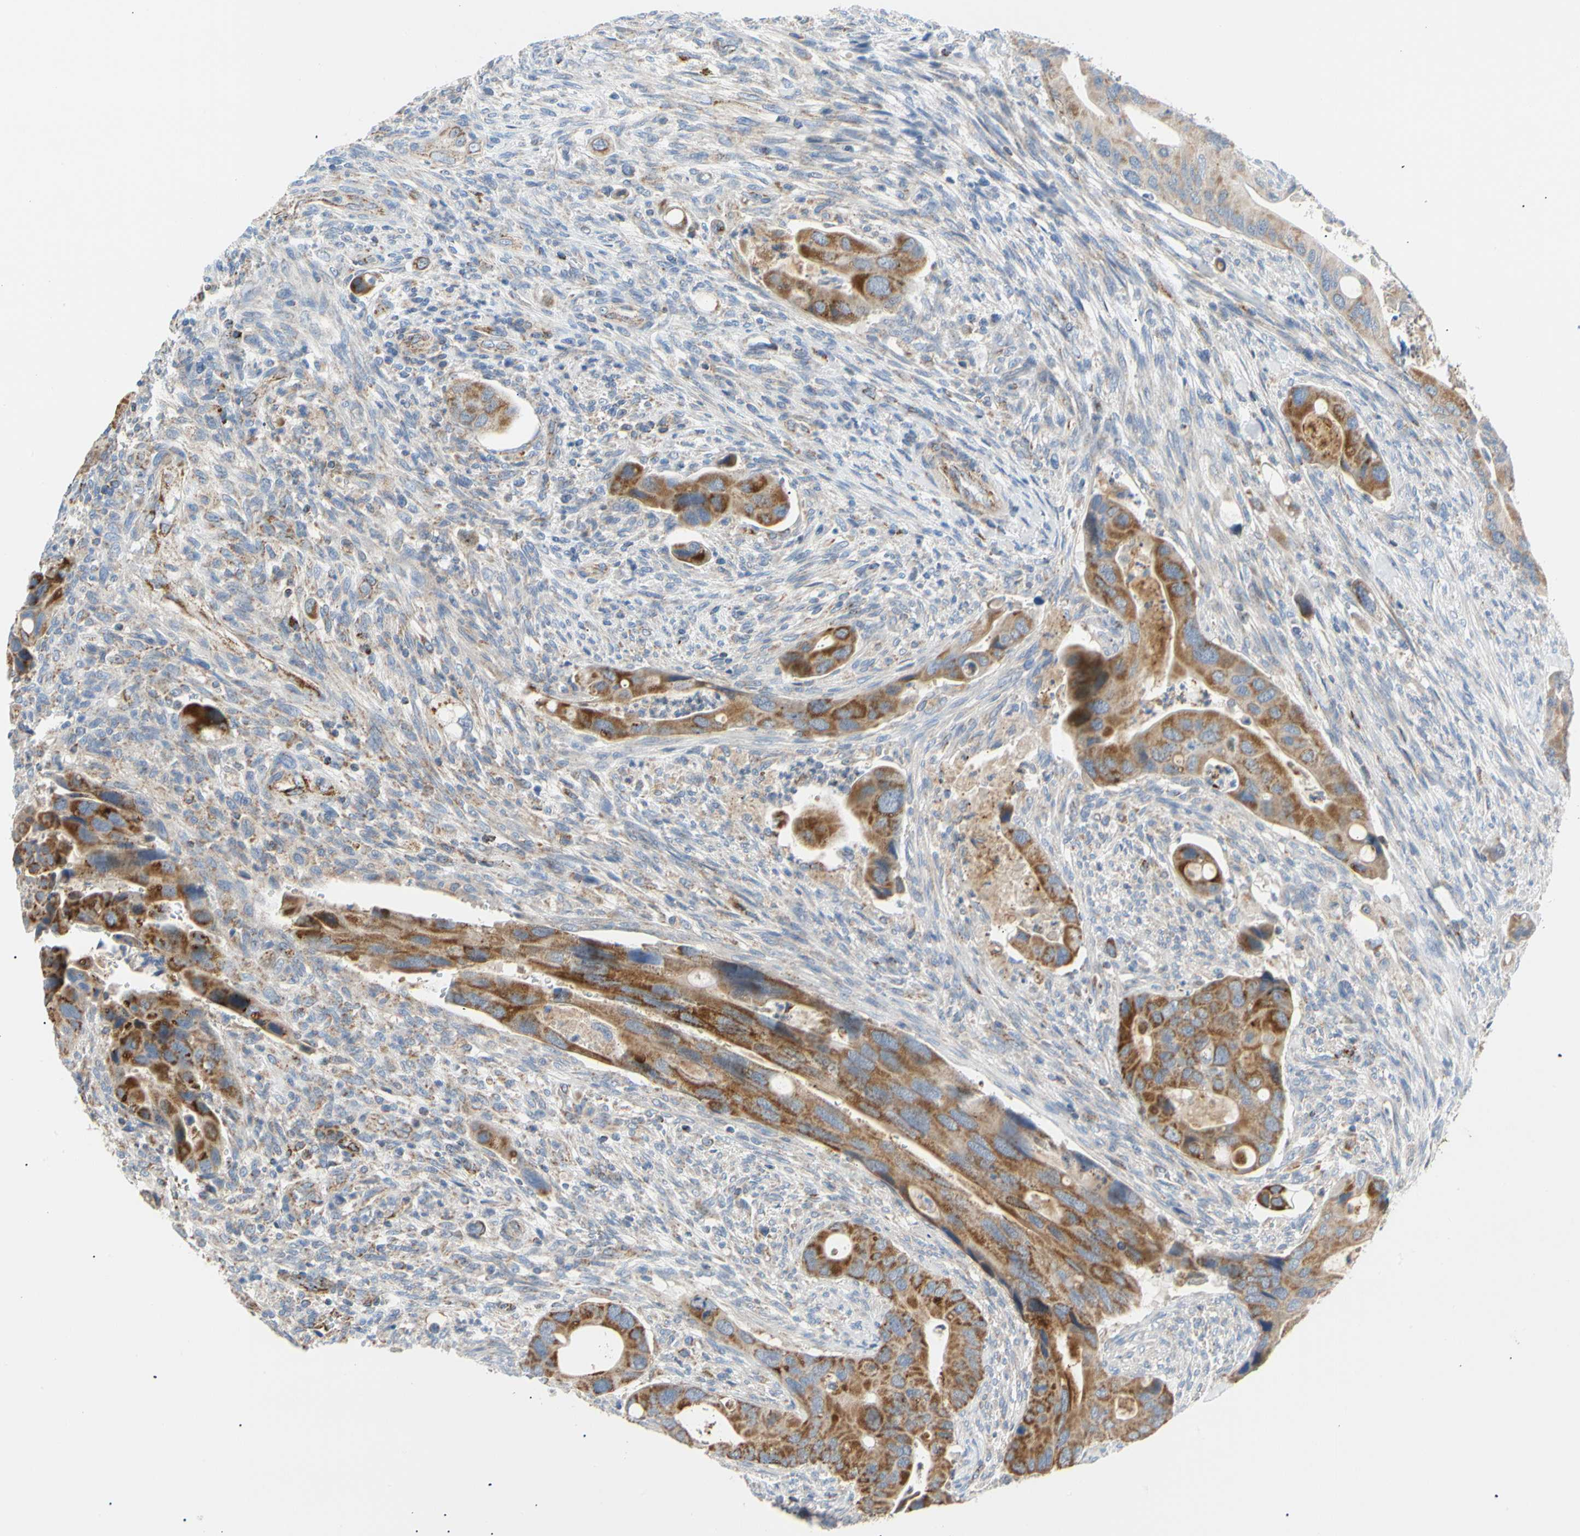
{"staining": {"intensity": "strong", "quantity": ">75%", "location": "cytoplasmic/membranous"}, "tissue": "colorectal cancer", "cell_type": "Tumor cells", "image_type": "cancer", "snomed": [{"axis": "morphology", "description": "Adenocarcinoma, NOS"}, {"axis": "topography", "description": "Rectum"}], "caption": "The immunohistochemical stain highlights strong cytoplasmic/membranous expression in tumor cells of colorectal adenocarcinoma tissue.", "gene": "ACAT1", "patient": {"sex": "female", "age": 57}}